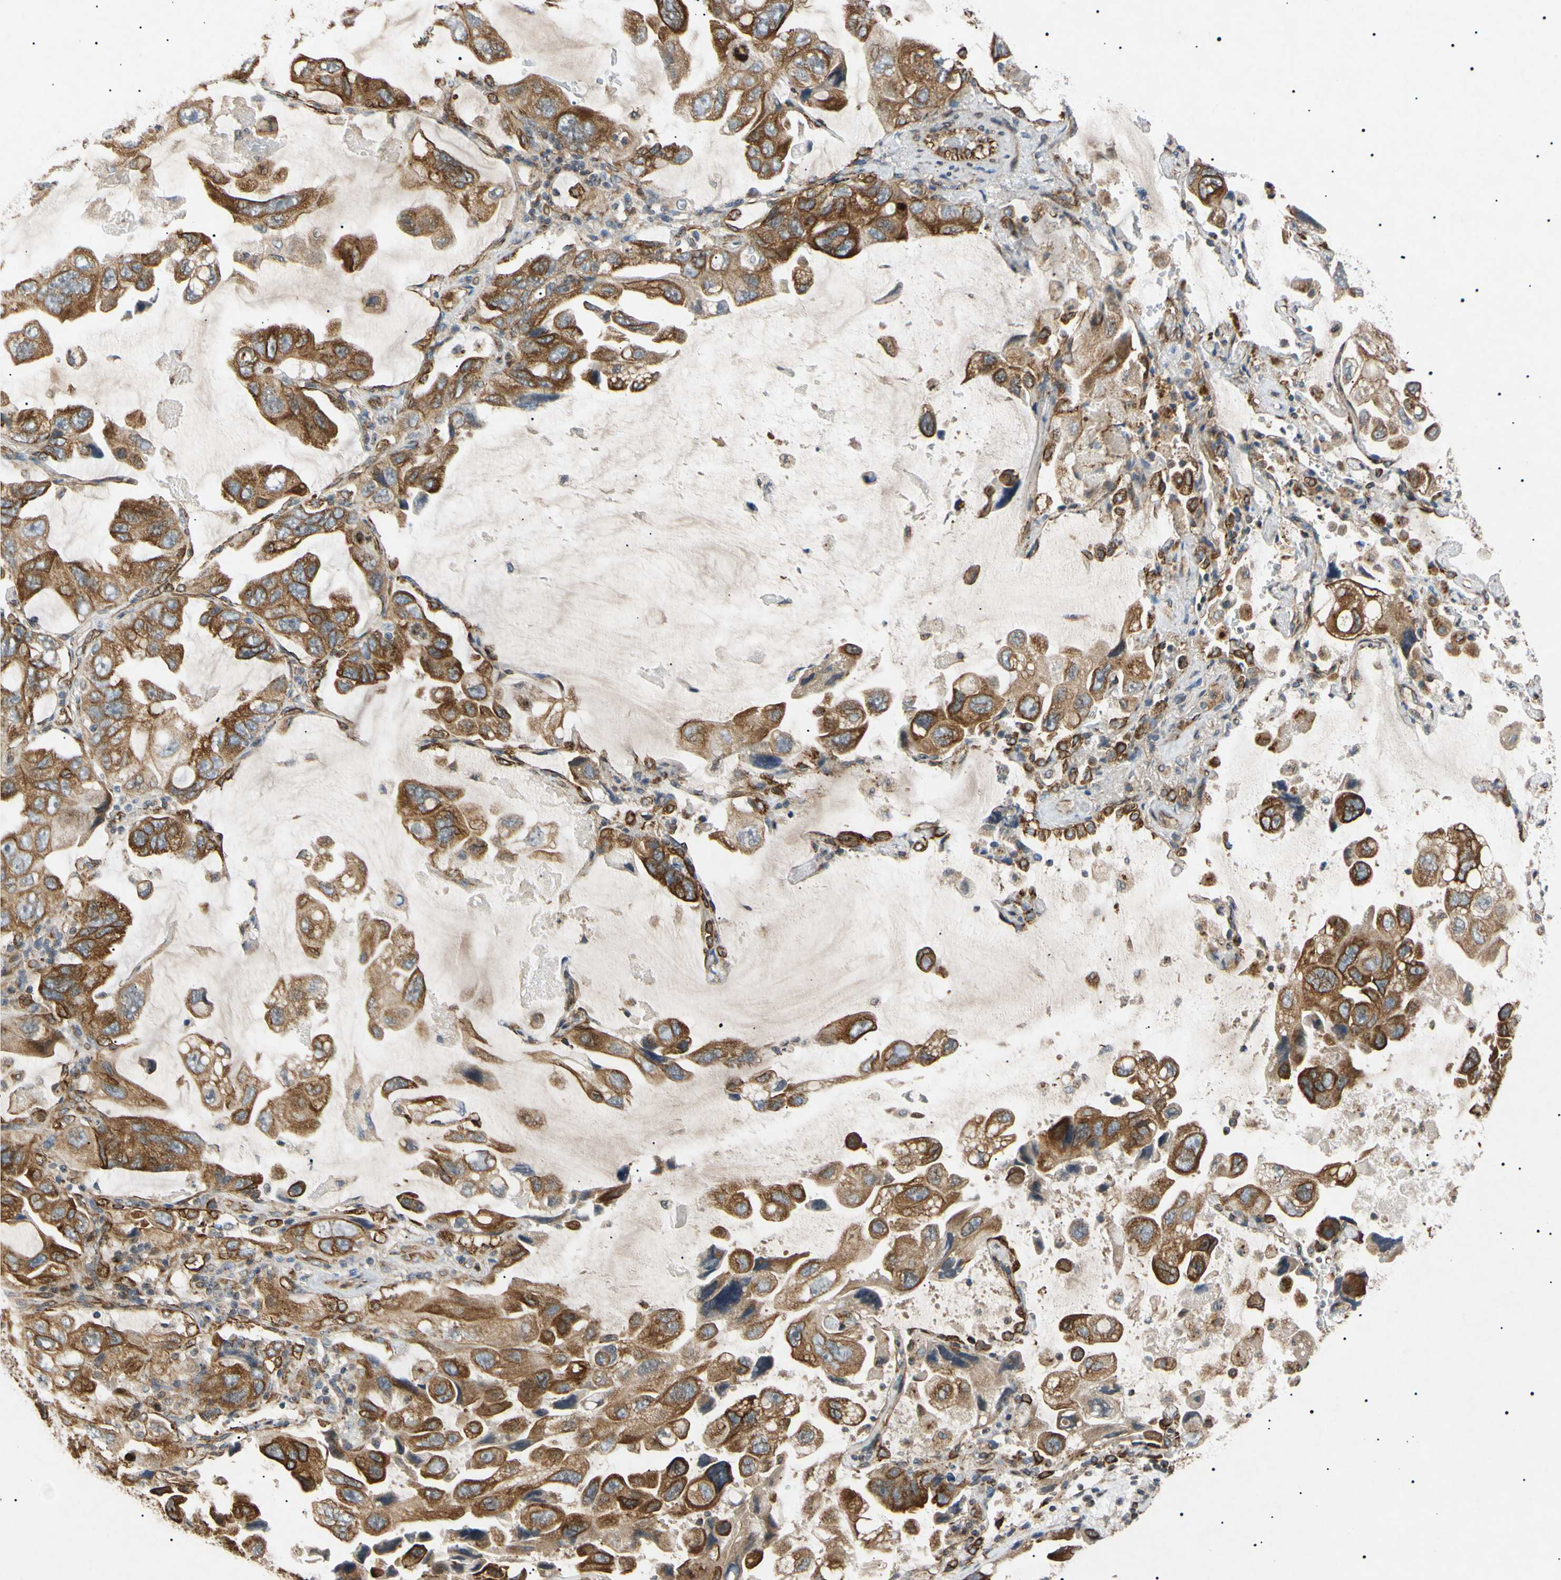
{"staining": {"intensity": "moderate", "quantity": ">75%", "location": "cytoplasmic/membranous"}, "tissue": "lung cancer", "cell_type": "Tumor cells", "image_type": "cancer", "snomed": [{"axis": "morphology", "description": "Squamous cell carcinoma, NOS"}, {"axis": "topography", "description": "Lung"}], "caption": "Protein expression analysis of squamous cell carcinoma (lung) displays moderate cytoplasmic/membranous positivity in approximately >75% of tumor cells.", "gene": "TUBB4A", "patient": {"sex": "female", "age": 73}}